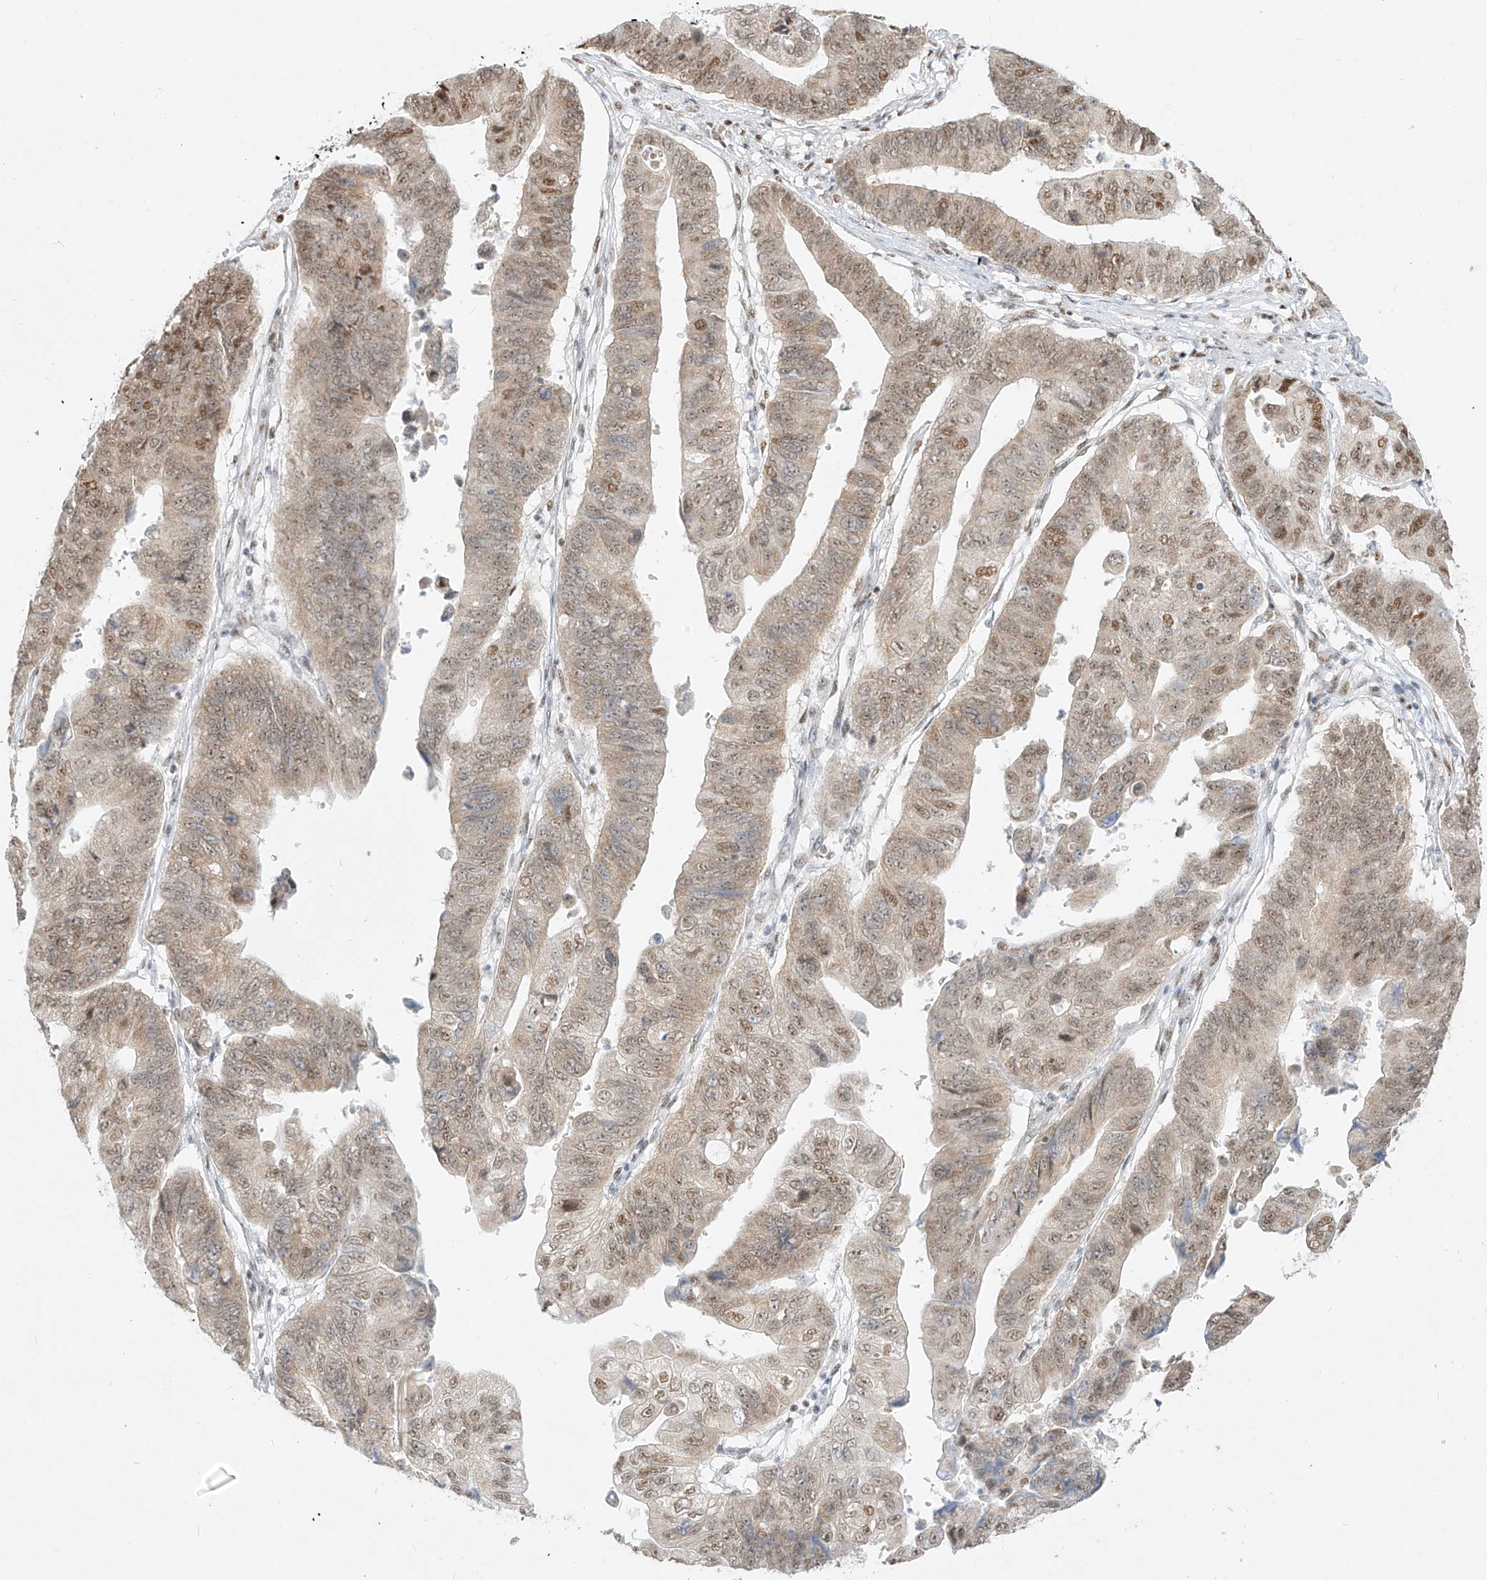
{"staining": {"intensity": "moderate", "quantity": "25%-75%", "location": "cytoplasmic/membranous,nuclear"}, "tissue": "stomach cancer", "cell_type": "Tumor cells", "image_type": "cancer", "snomed": [{"axis": "morphology", "description": "Adenocarcinoma, NOS"}, {"axis": "topography", "description": "Stomach"}], "caption": "Approximately 25%-75% of tumor cells in human stomach adenocarcinoma show moderate cytoplasmic/membranous and nuclear protein positivity as visualized by brown immunohistochemical staining.", "gene": "NHSL1", "patient": {"sex": "male", "age": 59}}